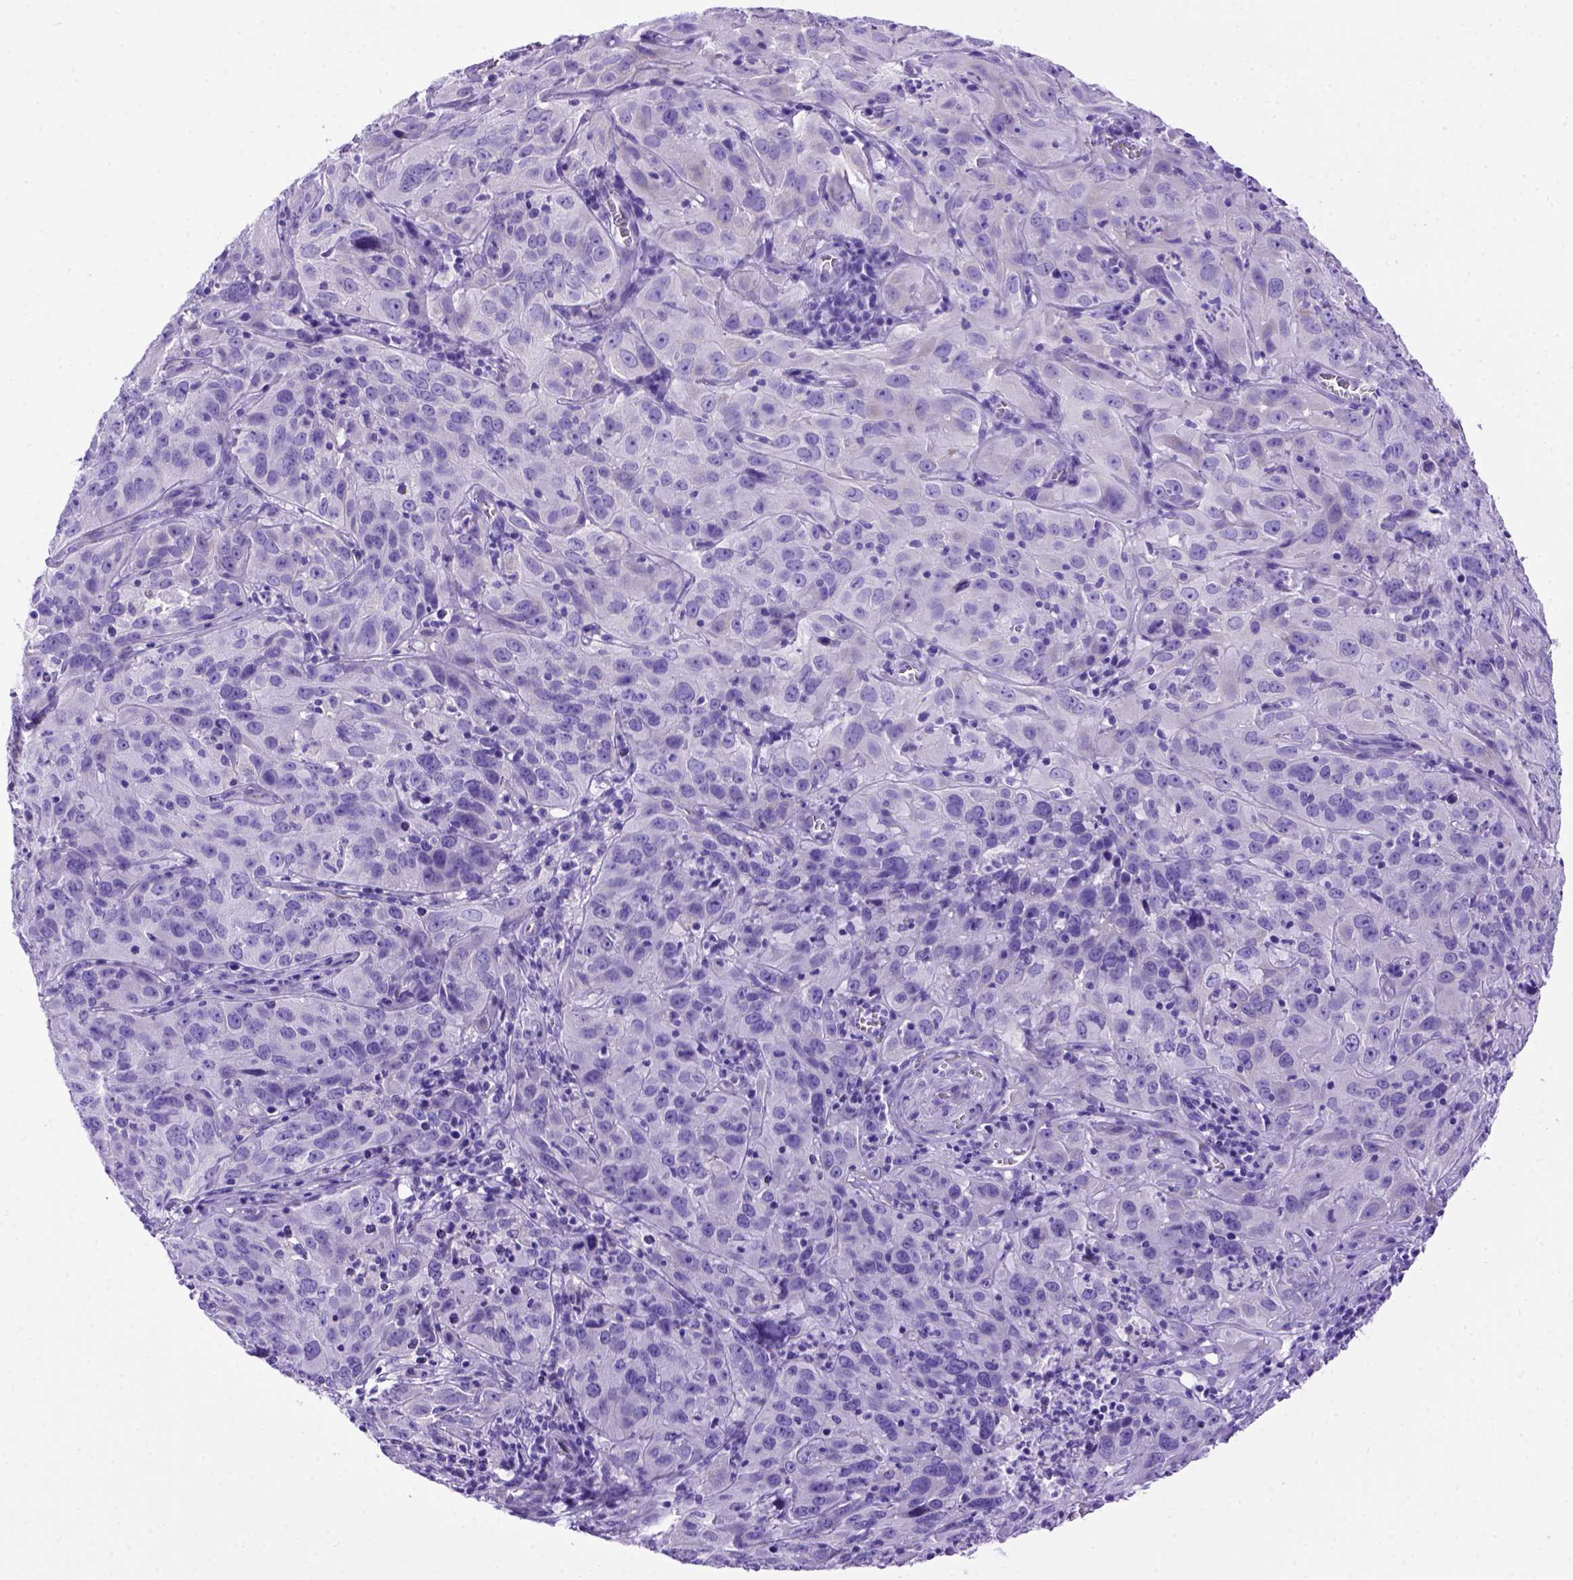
{"staining": {"intensity": "negative", "quantity": "none", "location": "none"}, "tissue": "cervical cancer", "cell_type": "Tumor cells", "image_type": "cancer", "snomed": [{"axis": "morphology", "description": "Squamous cell carcinoma, NOS"}, {"axis": "topography", "description": "Cervix"}], "caption": "IHC of cervical squamous cell carcinoma exhibits no positivity in tumor cells.", "gene": "MEOX2", "patient": {"sex": "female", "age": 32}}